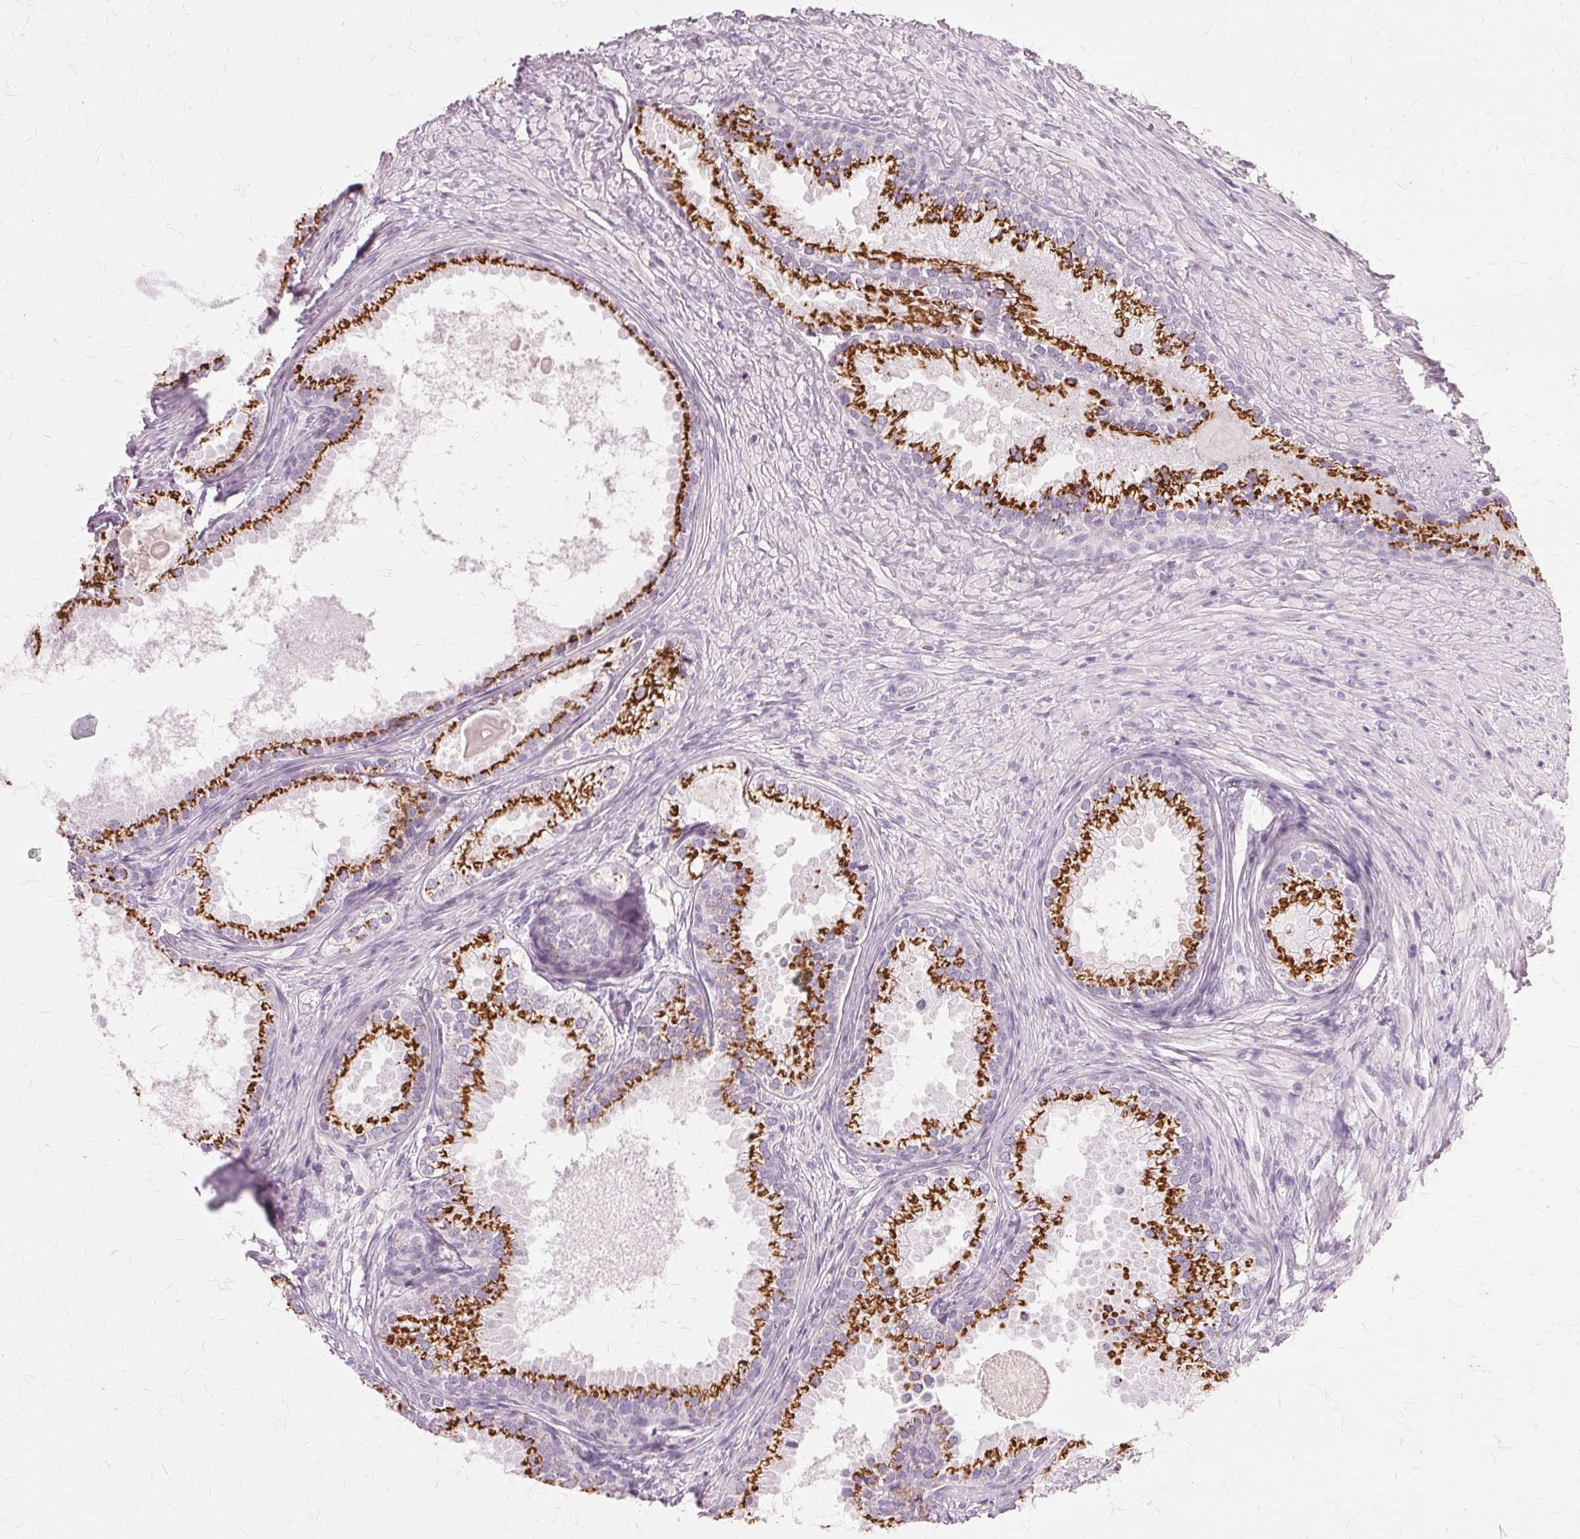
{"staining": {"intensity": "strong", "quantity": "25%-75%", "location": "cytoplasmic/membranous"}, "tissue": "prostate cancer", "cell_type": "Tumor cells", "image_type": "cancer", "snomed": [{"axis": "morphology", "description": "Adenocarcinoma, High grade"}, {"axis": "topography", "description": "Prostate"}], "caption": "This is a micrograph of immunohistochemistry (IHC) staining of prostate high-grade adenocarcinoma, which shows strong staining in the cytoplasmic/membranous of tumor cells.", "gene": "SLC45A3", "patient": {"sex": "male", "age": 83}}